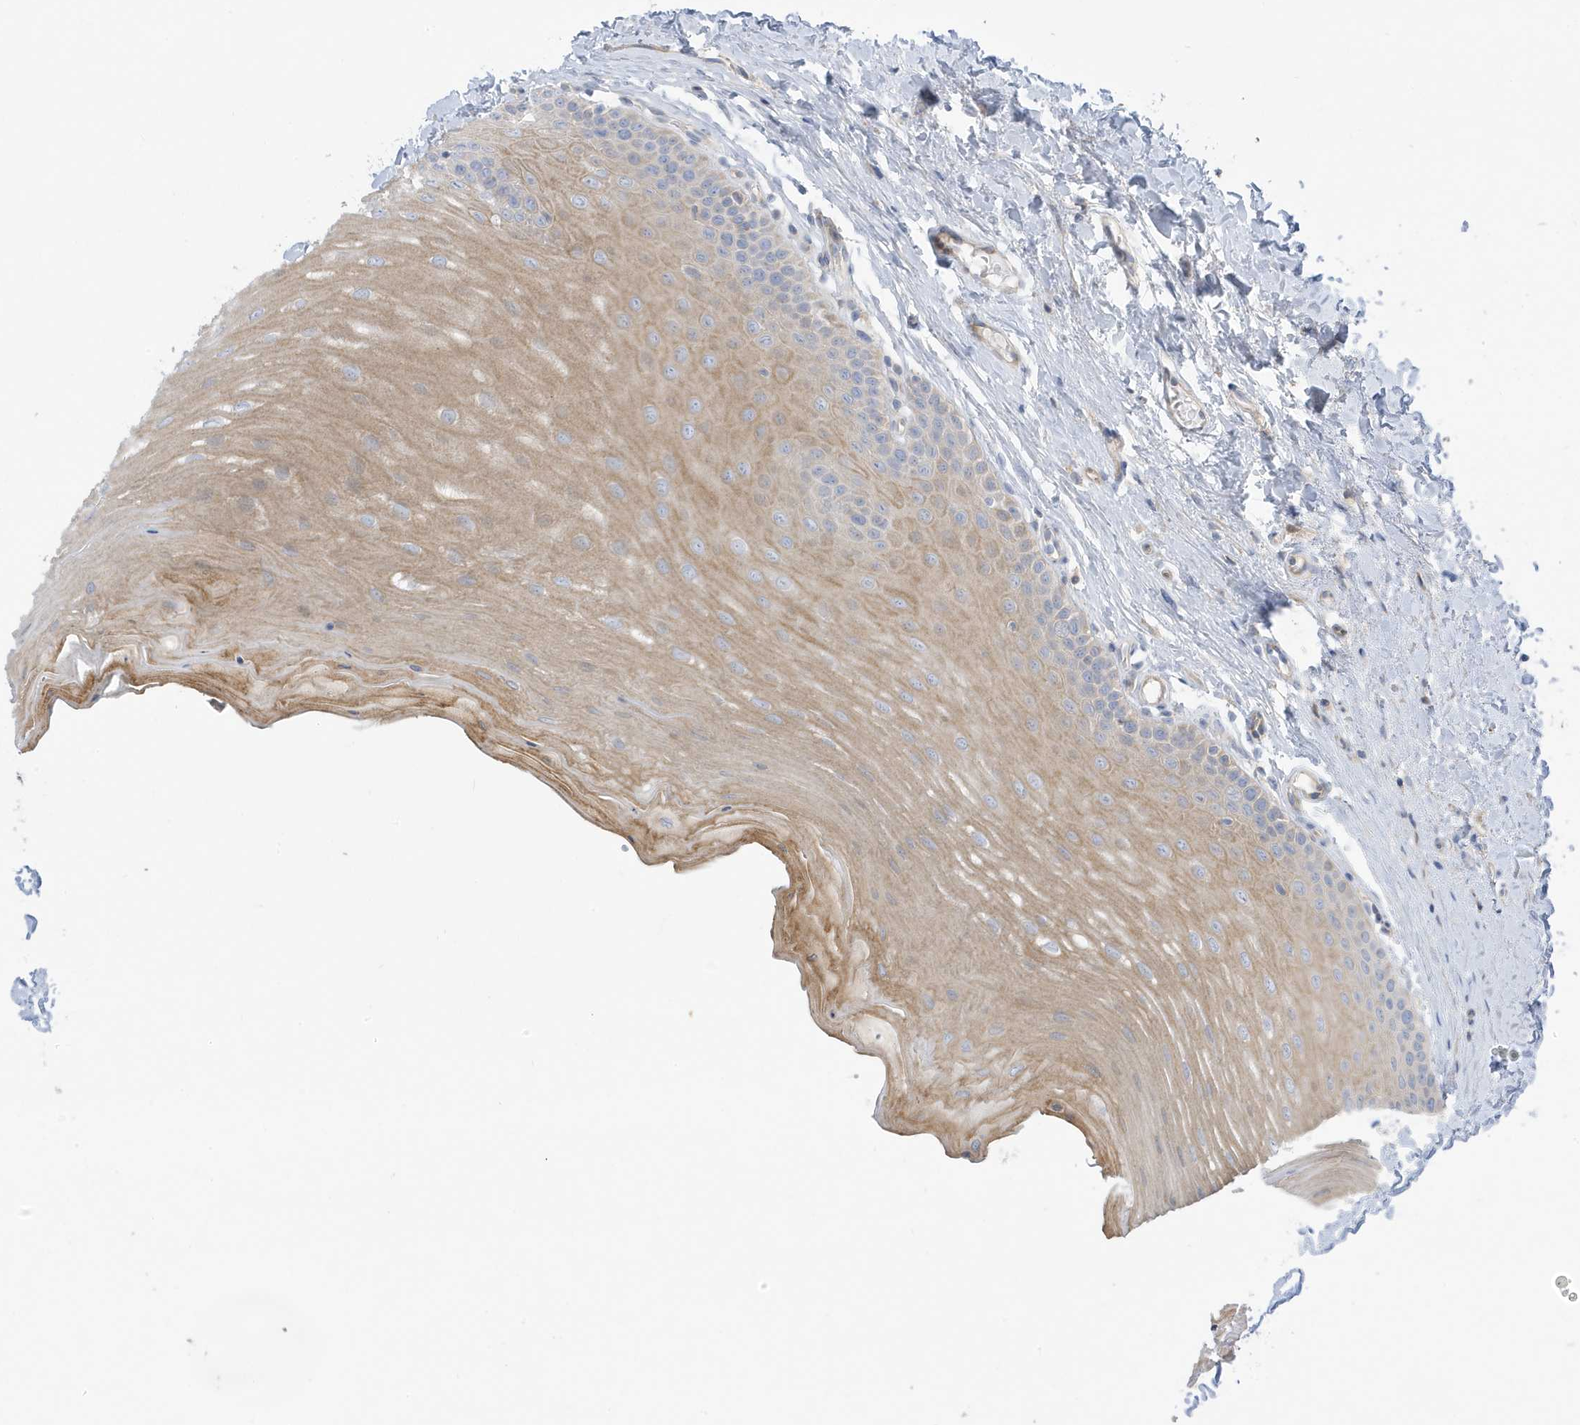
{"staining": {"intensity": "moderate", "quantity": ">75%", "location": "cytoplasmic/membranous"}, "tissue": "oral mucosa", "cell_type": "Squamous epithelial cells", "image_type": "normal", "snomed": [{"axis": "morphology", "description": "Normal tissue, NOS"}, {"axis": "topography", "description": "Oral tissue"}], "caption": "Protein staining of benign oral mucosa exhibits moderate cytoplasmic/membranous staining in approximately >75% of squamous epithelial cells. The protein of interest is stained brown, and the nuclei are stained in blue (DAB (3,3'-diaminobenzidine) IHC with brightfield microscopy, high magnification).", "gene": "ATP13A5", "patient": {"sex": "female", "age": 39}}